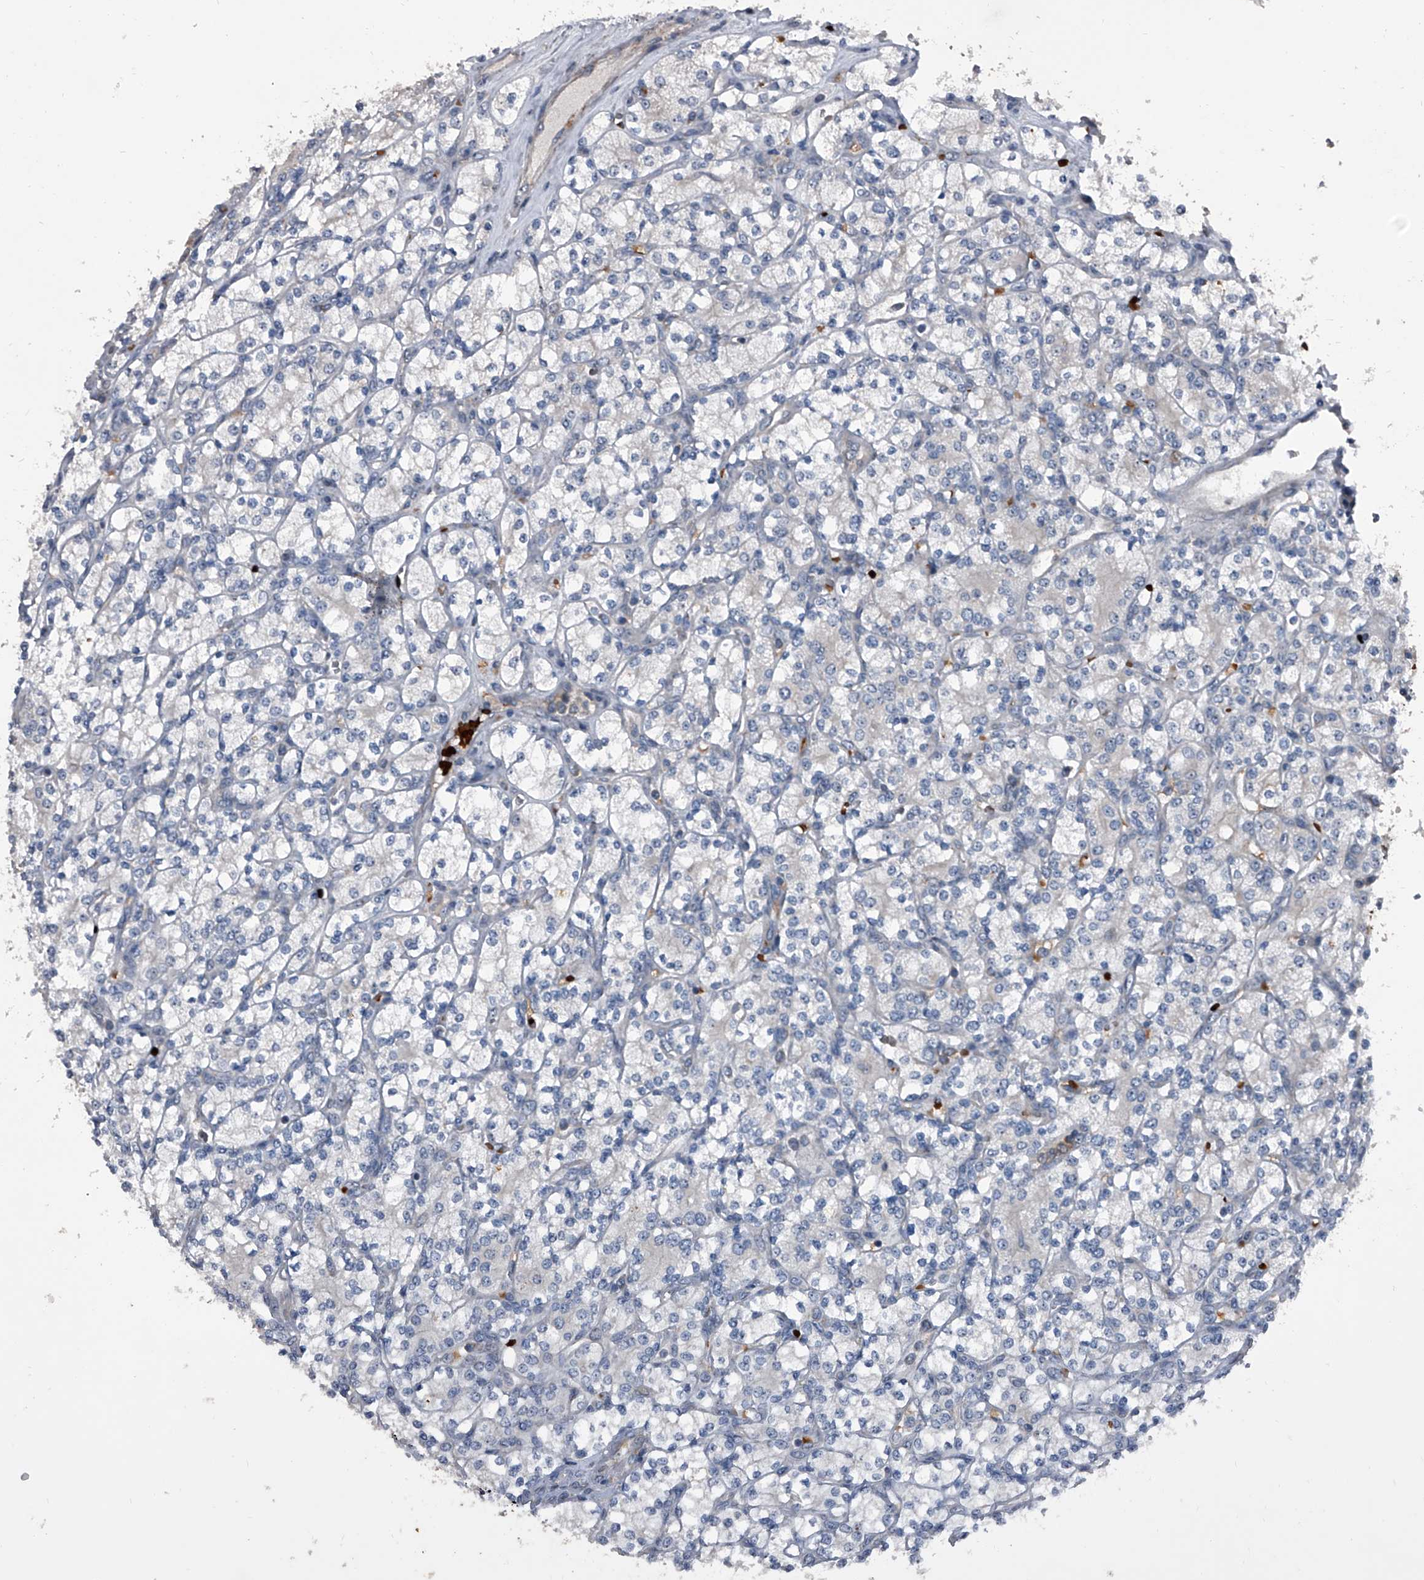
{"staining": {"intensity": "negative", "quantity": "none", "location": "none"}, "tissue": "renal cancer", "cell_type": "Tumor cells", "image_type": "cancer", "snomed": [{"axis": "morphology", "description": "Adenocarcinoma, NOS"}, {"axis": "topography", "description": "Kidney"}], "caption": "Immunohistochemistry (IHC) histopathology image of neoplastic tissue: renal adenocarcinoma stained with DAB (3,3'-diaminobenzidine) reveals no significant protein positivity in tumor cells.", "gene": "CEP85L", "patient": {"sex": "male", "age": 77}}